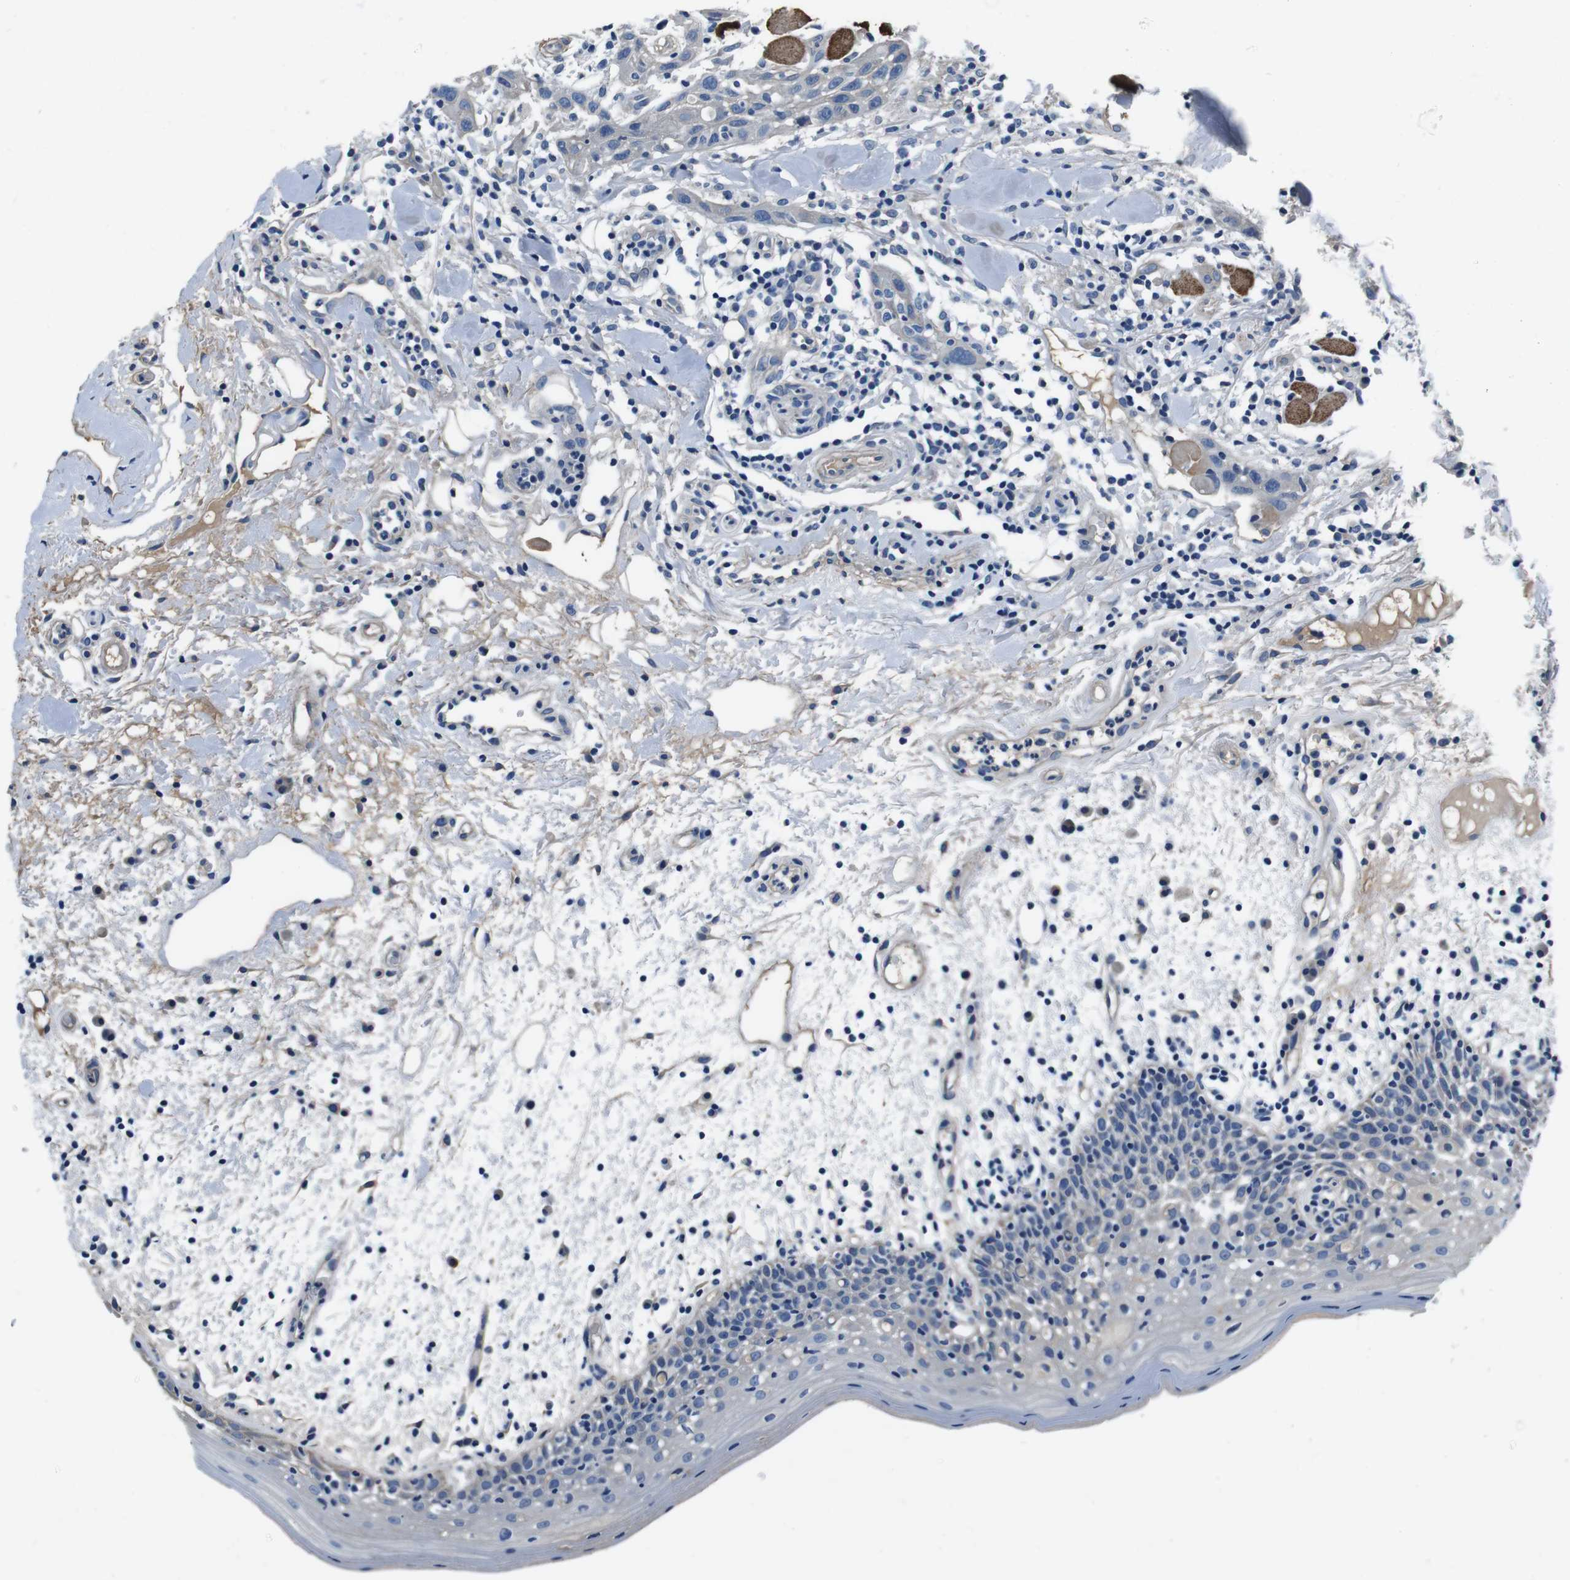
{"staining": {"intensity": "negative", "quantity": "none", "location": "none"}, "tissue": "oral mucosa", "cell_type": "Squamous epithelial cells", "image_type": "normal", "snomed": [{"axis": "morphology", "description": "Normal tissue, NOS"}, {"axis": "morphology", "description": "Squamous cell carcinoma, NOS"}, {"axis": "topography", "description": "Skeletal muscle"}, {"axis": "topography", "description": "Oral tissue"}], "caption": "DAB immunohistochemical staining of unremarkable human oral mucosa displays no significant staining in squamous epithelial cells.", "gene": "CASQ1", "patient": {"sex": "male", "age": 71}}